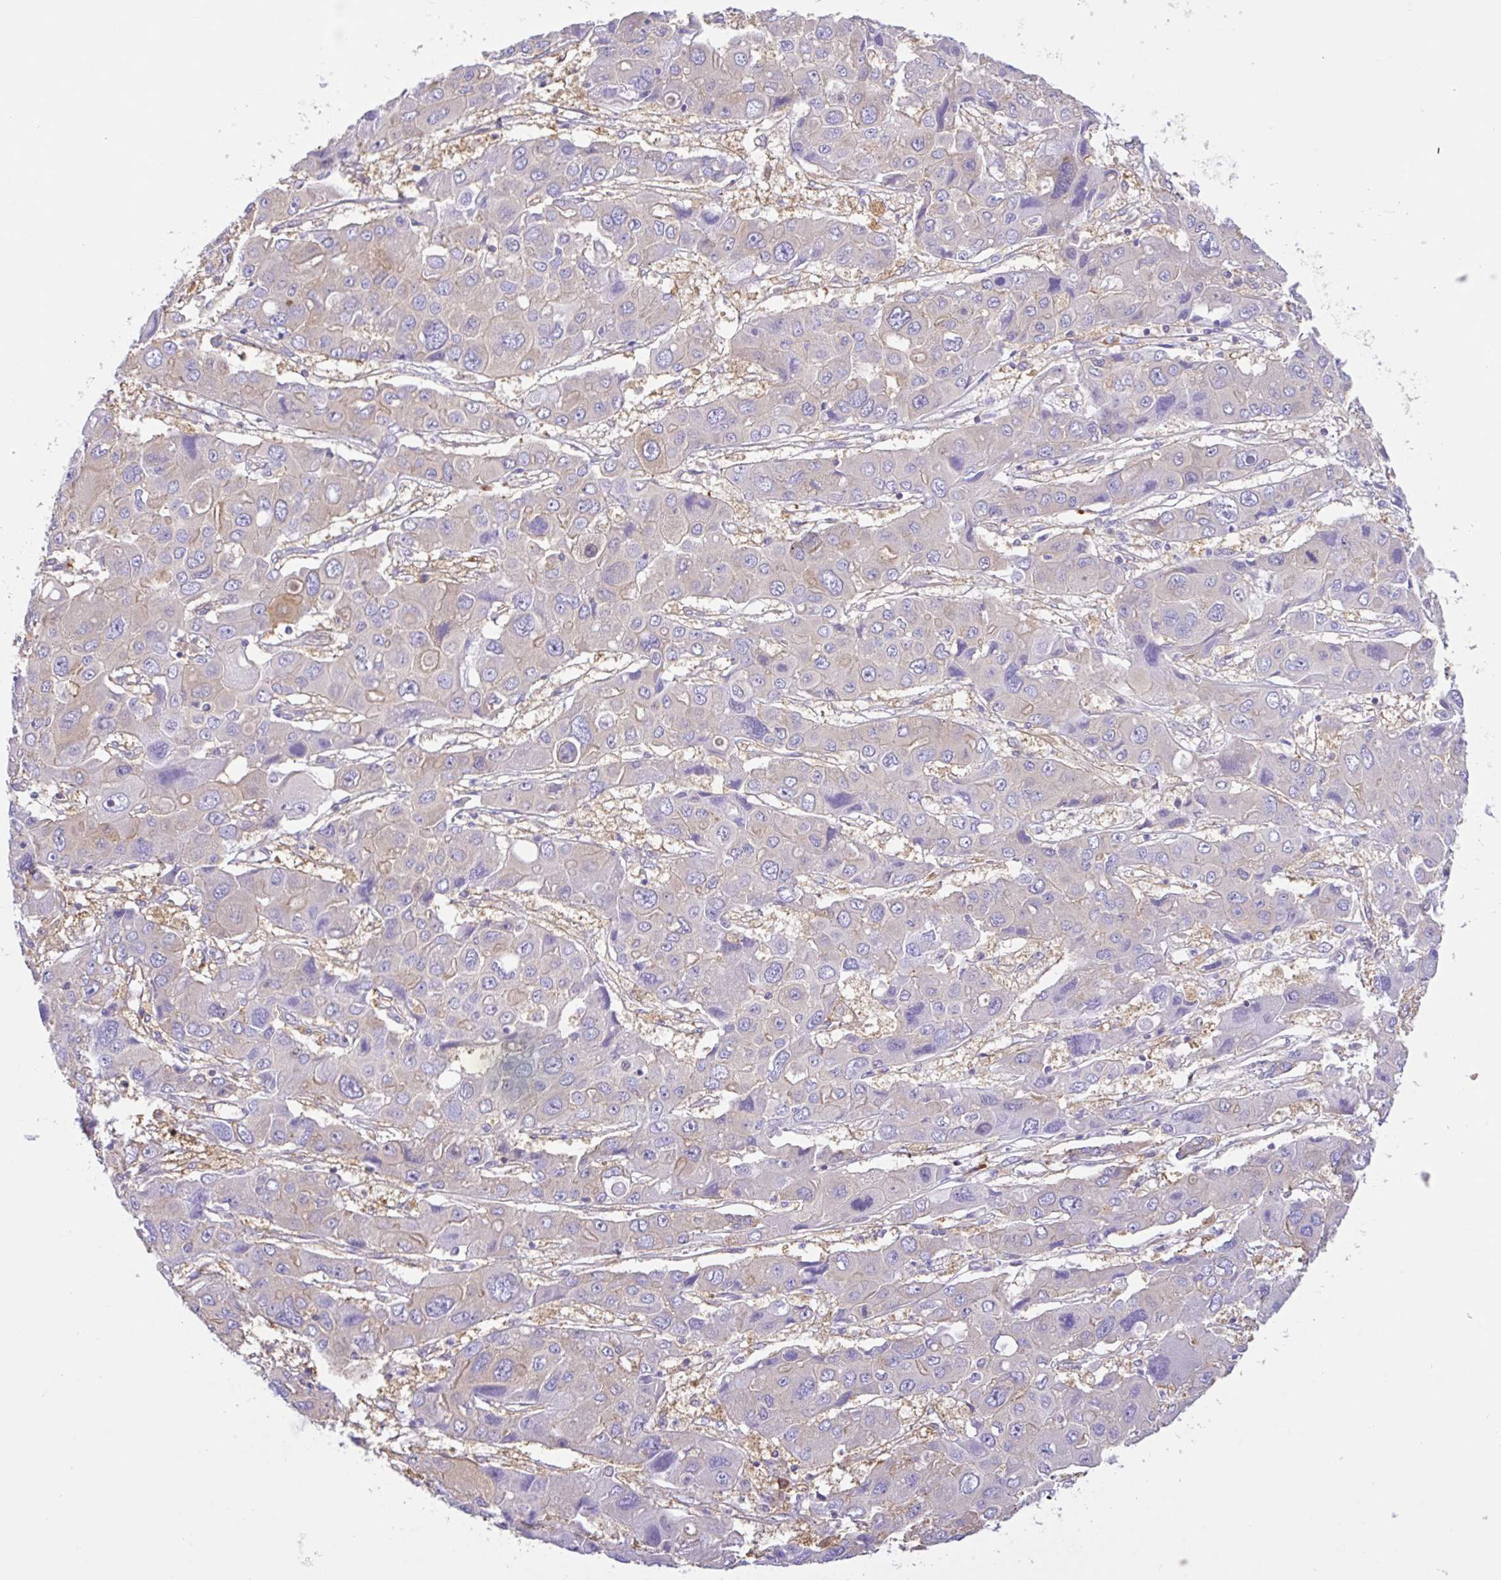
{"staining": {"intensity": "weak", "quantity": "<25%", "location": "cytoplasmic/membranous"}, "tissue": "liver cancer", "cell_type": "Tumor cells", "image_type": "cancer", "snomed": [{"axis": "morphology", "description": "Cholangiocarcinoma"}, {"axis": "topography", "description": "Liver"}], "caption": "High magnification brightfield microscopy of liver cancer stained with DAB (brown) and counterstained with hematoxylin (blue): tumor cells show no significant expression. (Immunohistochemistry (ihc), brightfield microscopy, high magnification).", "gene": "GFPT2", "patient": {"sex": "male", "age": 67}}